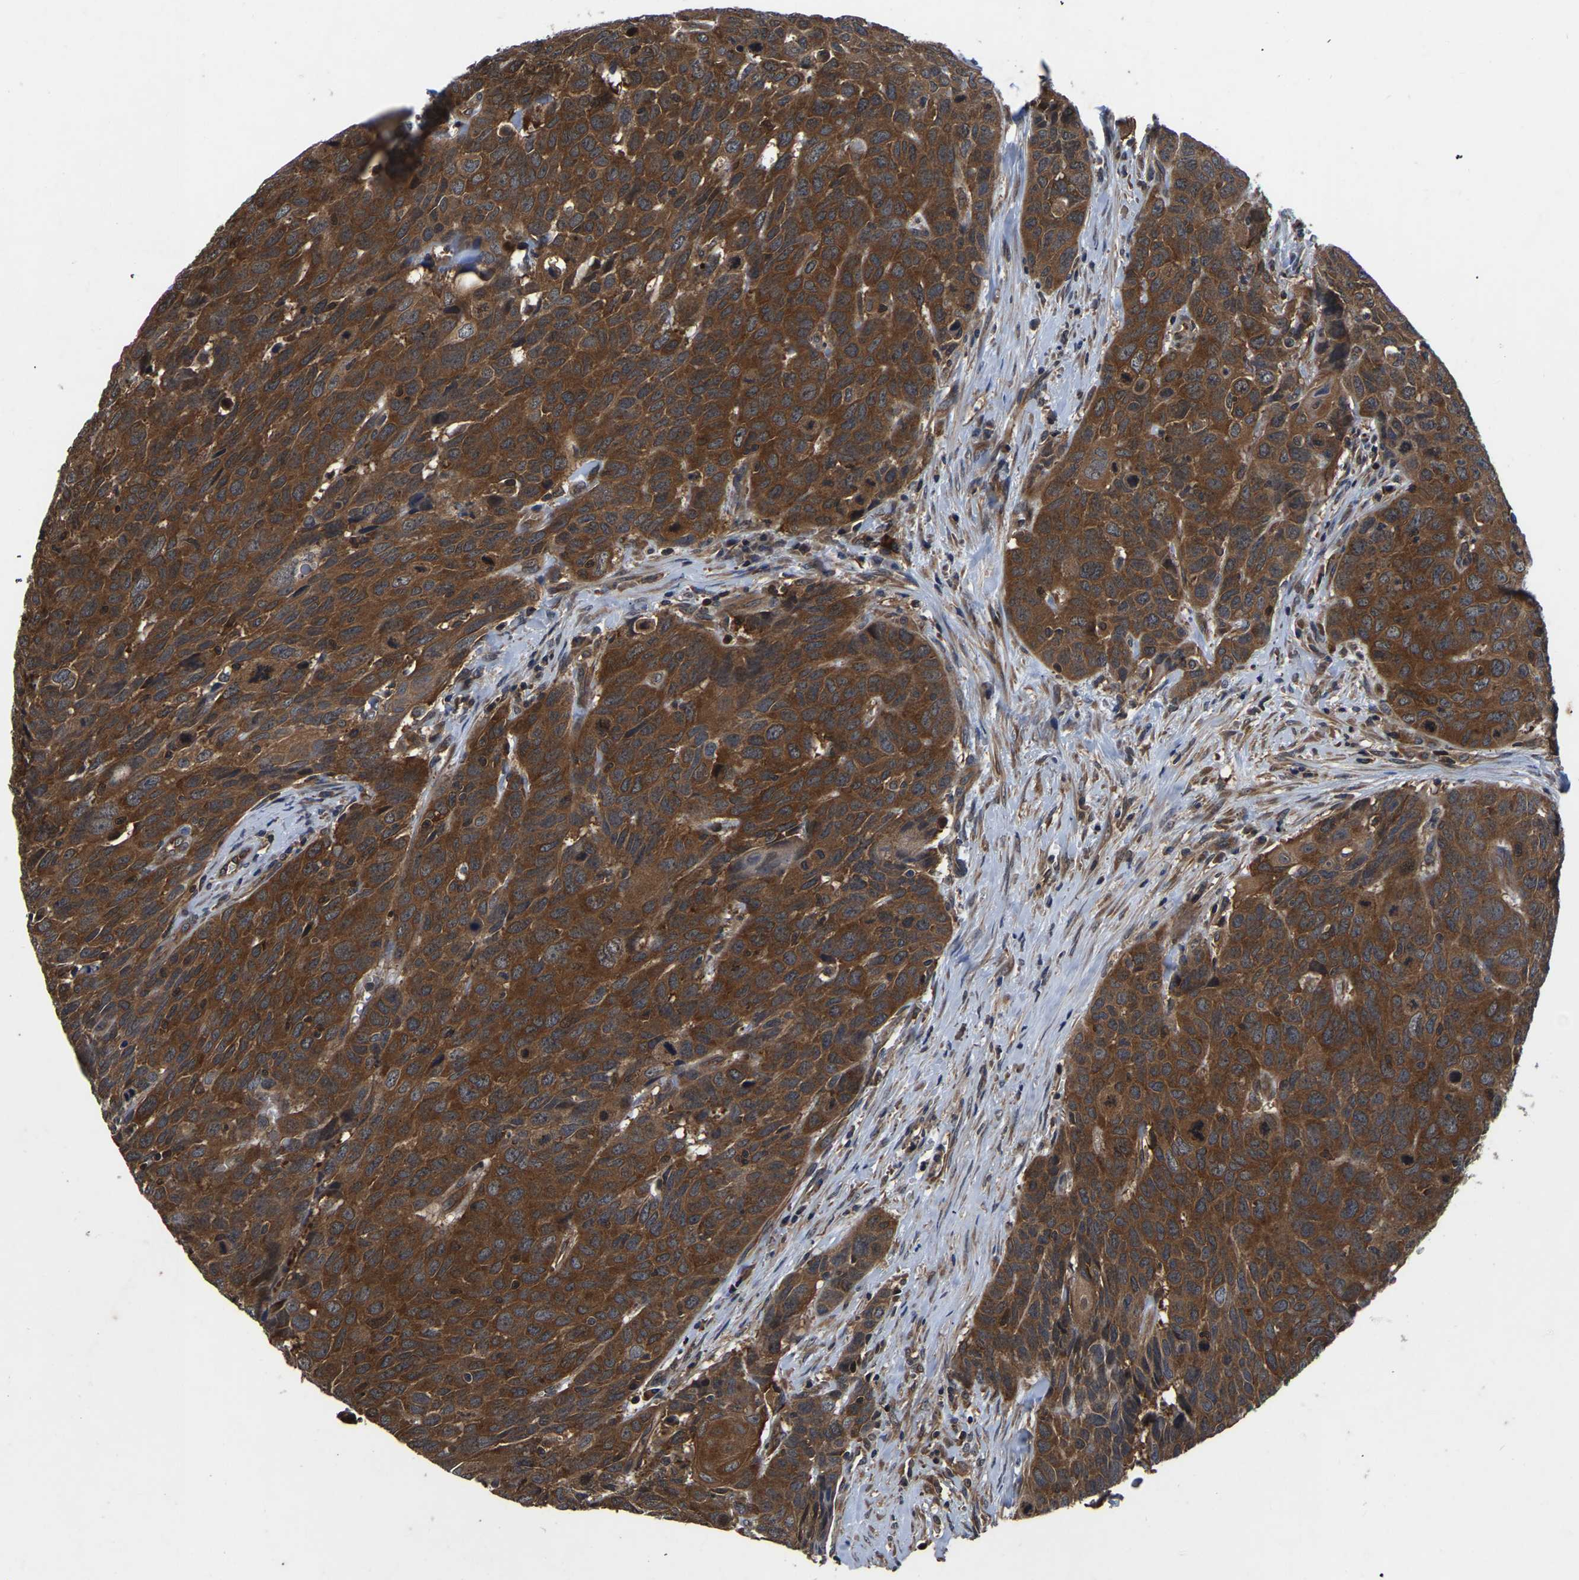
{"staining": {"intensity": "strong", "quantity": ">75%", "location": "cytoplasmic/membranous"}, "tissue": "head and neck cancer", "cell_type": "Tumor cells", "image_type": "cancer", "snomed": [{"axis": "morphology", "description": "Squamous cell carcinoma, NOS"}, {"axis": "topography", "description": "Head-Neck"}], "caption": "Immunohistochemical staining of human head and neck squamous cell carcinoma demonstrates high levels of strong cytoplasmic/membranous protein staining in approximately >75% of tumor cells. (Brightfield microscopy of DAB IHC at high magnification).", "gene": "FGD5", "patient": {"sex": "male", "age": 66}}